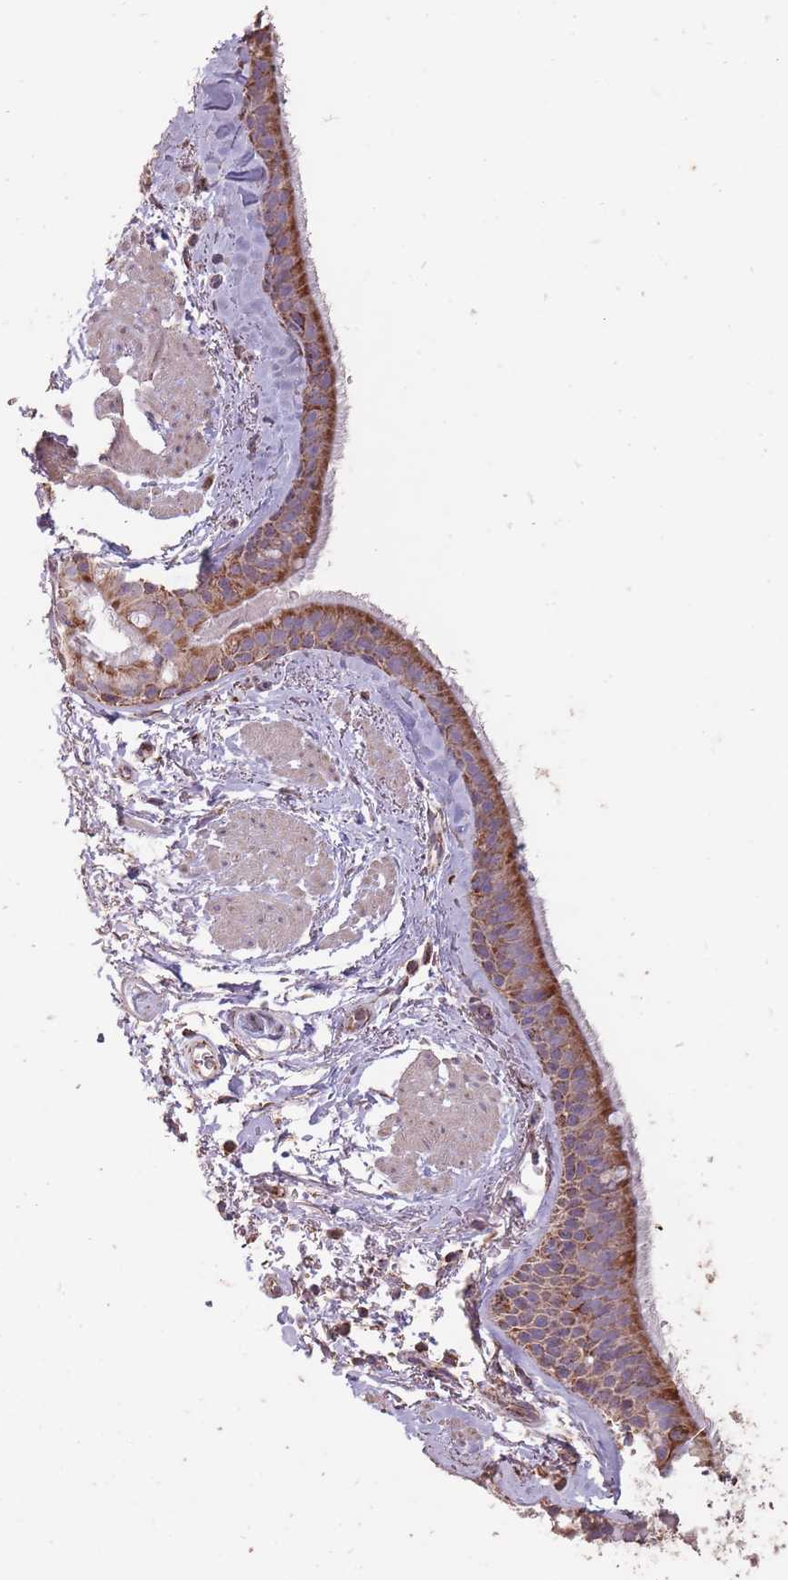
{"staining": {"intensity": "strong", "quantity": ">75%", "location": "cytoplasmic/membranous"}, "tissue": "bronchus", "cell_type": "Respiratory epithelial cells", "image_type": "normal", "snomed": [{"axis": "morphology", "description": "Normal tissue, NOS"}, {"axis": "topography", "description": "Lymph node"}, {"axis": "topography", "description": "Cartilage tissue"}, {"axis": "topography", "description": "Bronchus"}], "caption": "A histopathology image of bronchus stained for a protein exhibits strong cytoplasmic/membranous brown staining in respiratory epithelial cells.", "gene": "CNOT8", "patient": {"sex": "female", "age": 70}}